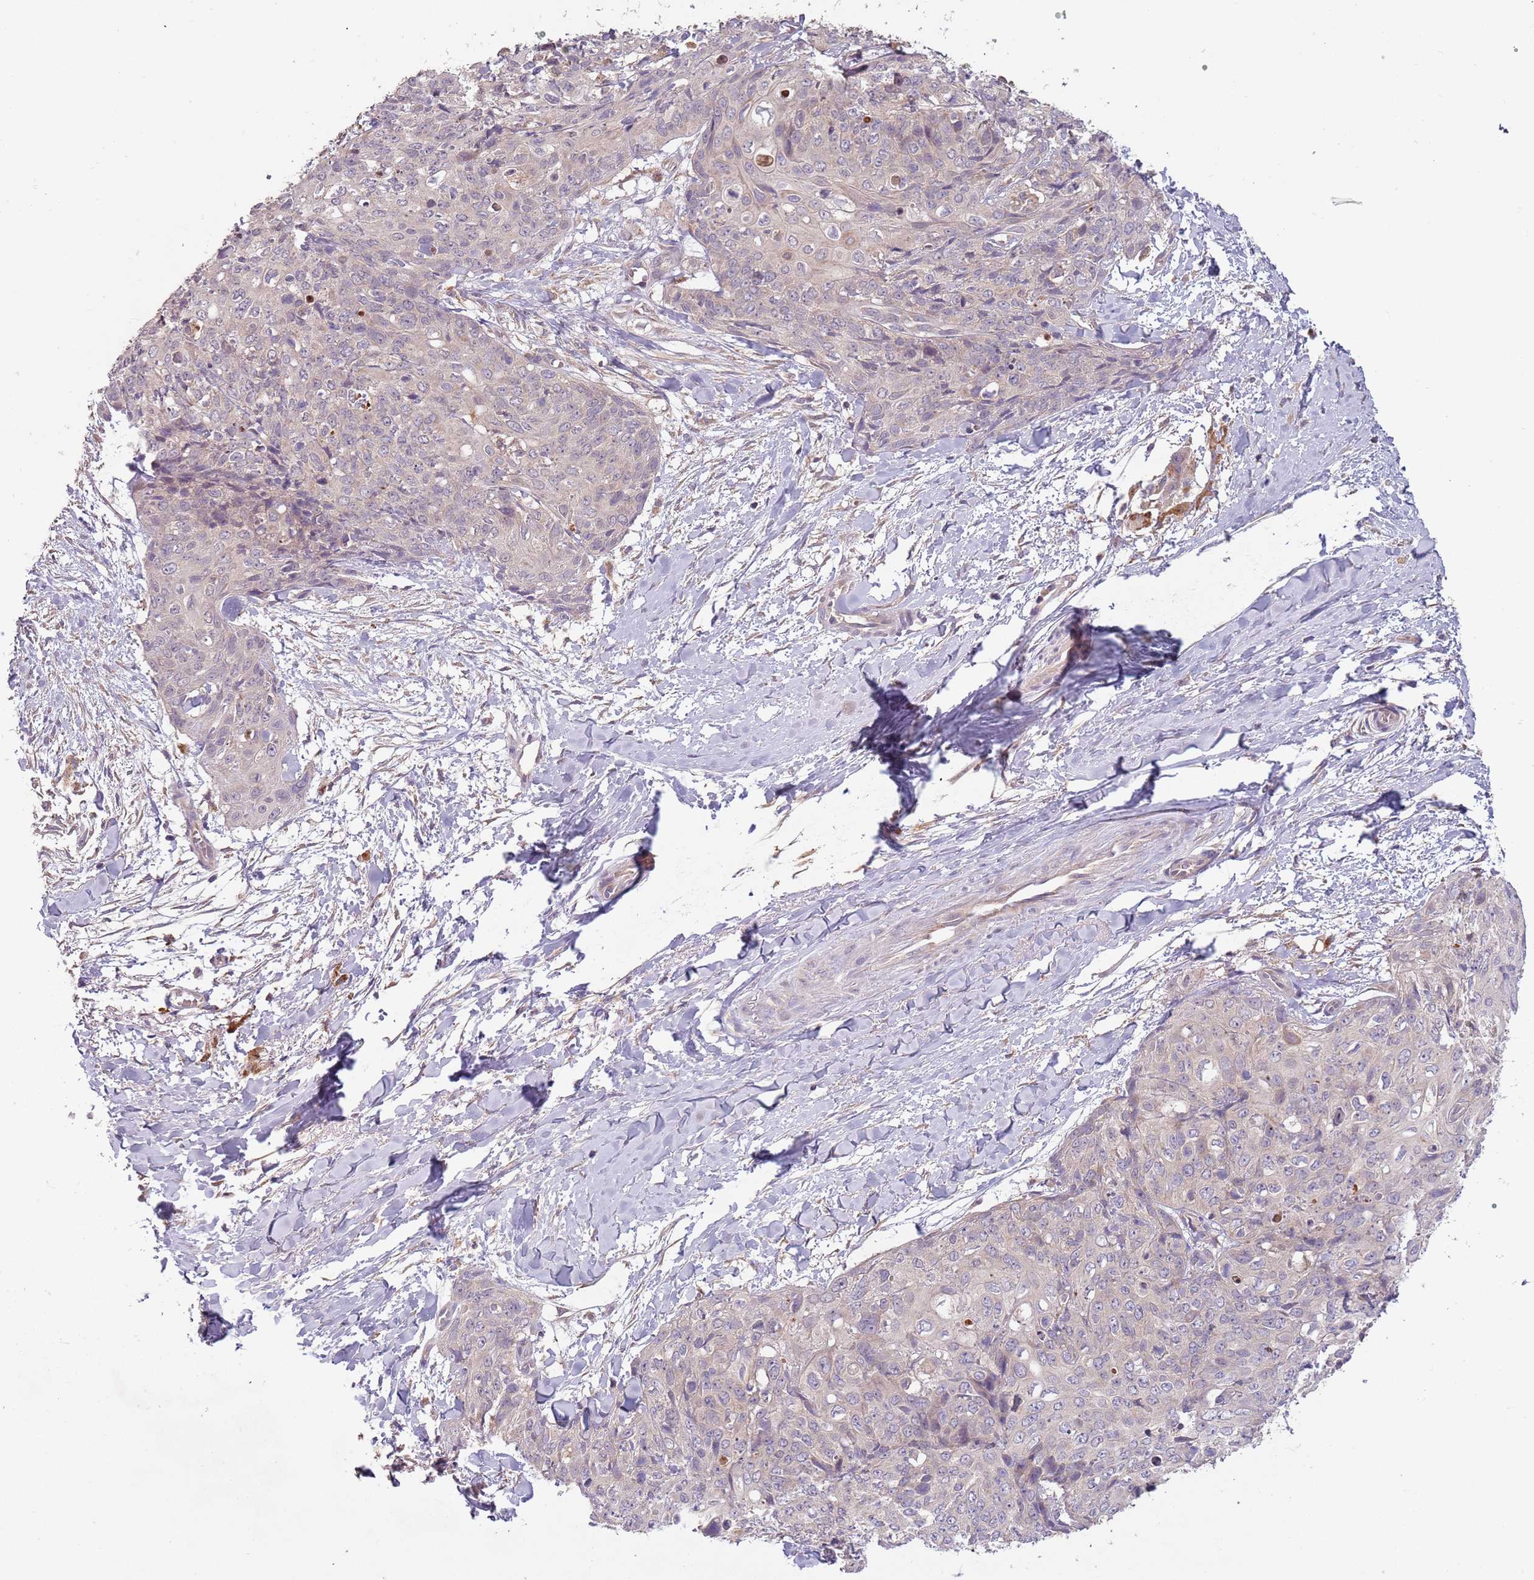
{"staining": {"intensity": "negative", "quantity": "none", "location": "none"}, "tissue": "skin cancer", "cell_type": "Tumor cells", "image_type": "cancer", "snomed": [{"axis": "morphology", "description": "Squamous cell carcinoma, NOS"}, {"axis": "topography", "description": "Skin"}, {"axis": "topography", "description": "Vulva"}], "caption": "The immunohistochemistry photomicrograph has no significant staining in tumor cells of skin cancer (squamous cell carcinoma) tissue.", "gene": "FECH", "patient": {"sex": "female", "age": 85}}